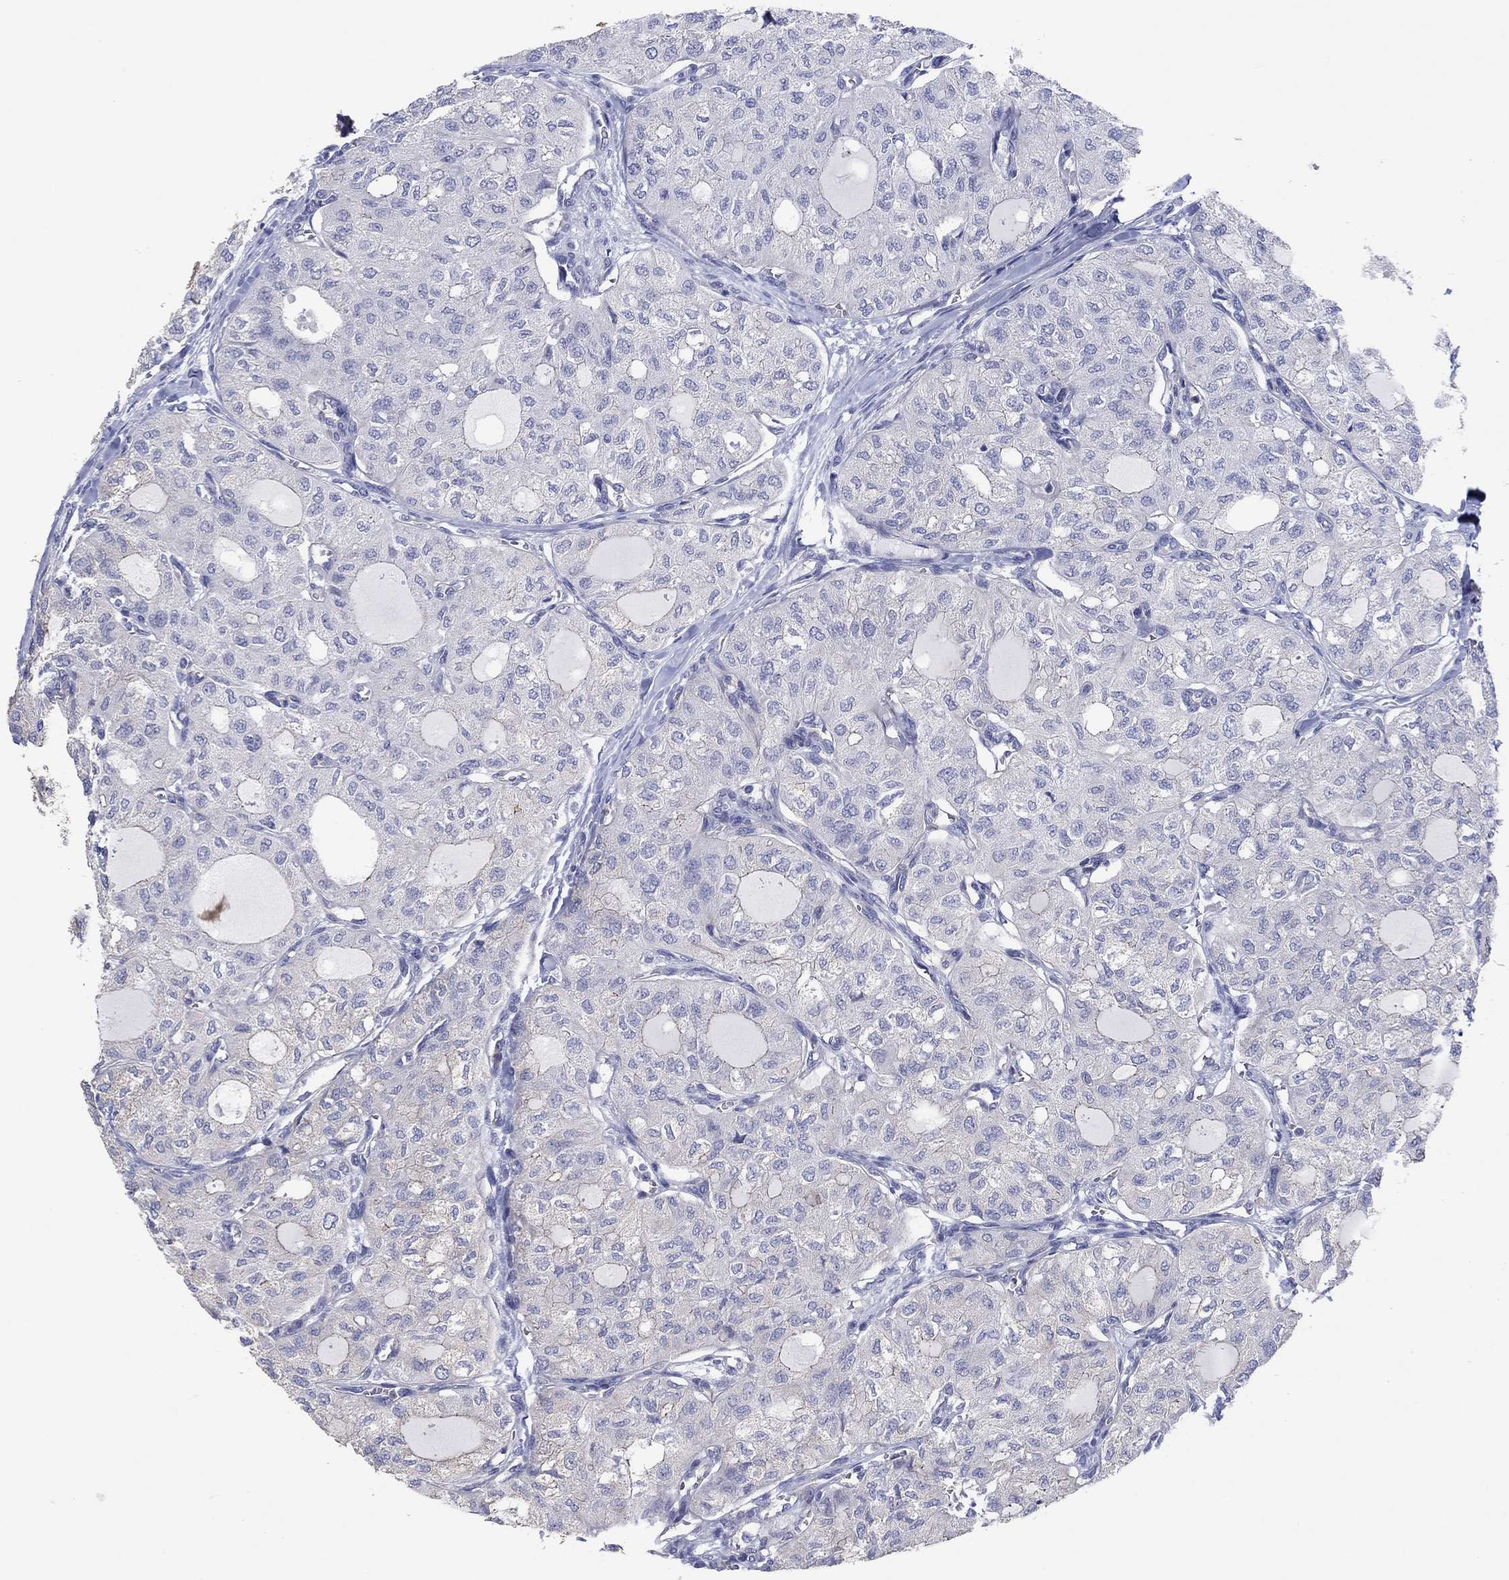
{"staining": {"intensity": "moderate", "quantity": "<25%", "location": "cytoplasmic/membranous"}, "tissue": "thyroid cancer", "cell_type": "Tumor cells", "image_type": "cancer", "snomed": [{"axis": "morphology", "description": "Follicular adenoma carcinoma, NOS"}, {"axis": "topography", "description": "Thyroid gland"}], "caption": "There is low levels of moderate cytoplasmic/membranous positivity in tumor cells of follicular adenoma carcinoma (thyroid), as demonstrated by immunohistochemical staining (brown color).", "gene": "TPRN", "patient": {"sex": "male", "age": 75}}